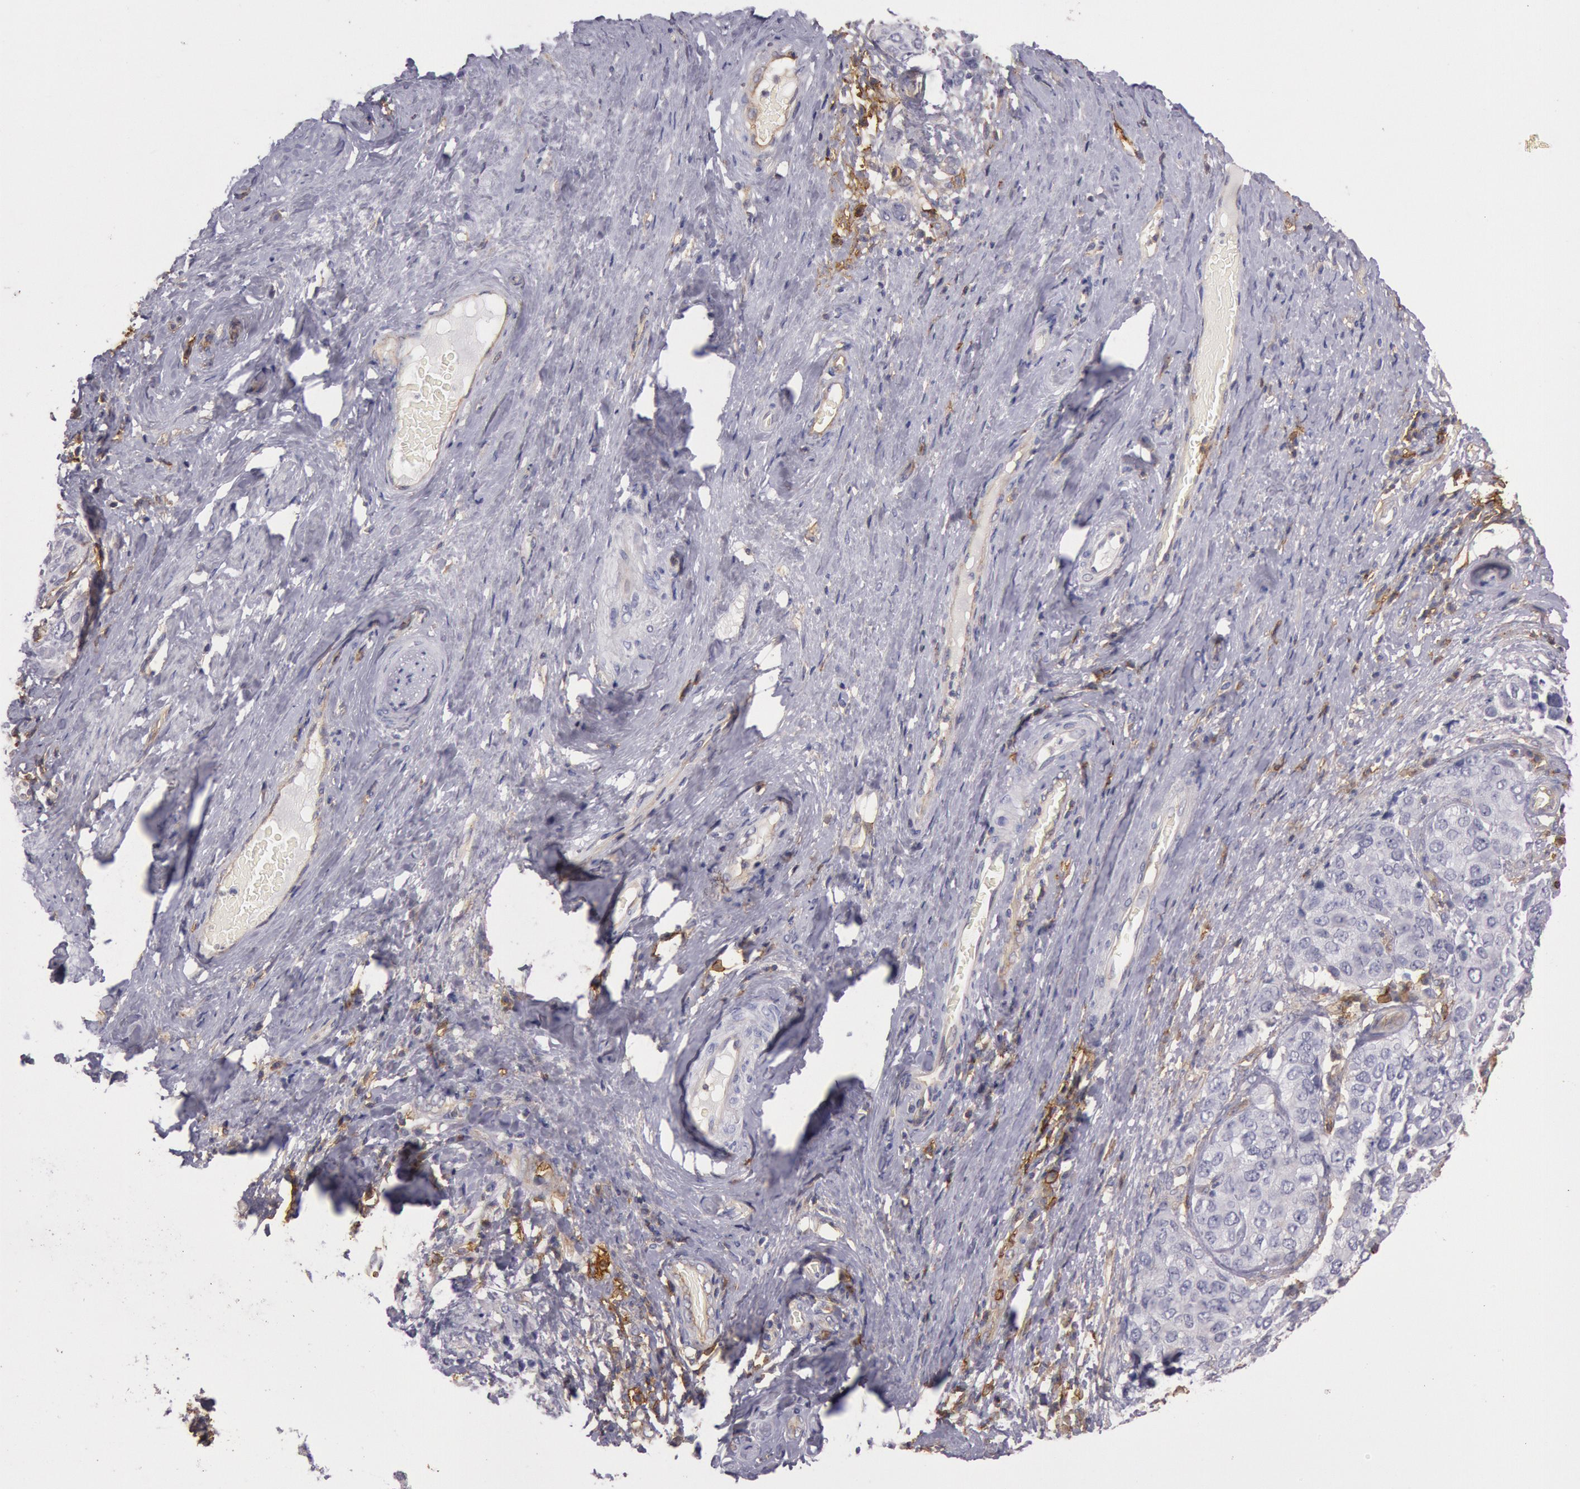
{"staining": {"intensity": "weak", "quantity": "<25%", "location": "cytoplasmic/membranous"}, "tissue": "cervical cancer", "cell_type": "Tumor cells", "image_type": "cancer", "snomed": [{"axis": "morphology", "description": "Squamous cell carcinoma, NOS"}, {"axis": "topography", "description": "Cervix"}], "caption": "IHC image of human squamous cell carcinoma (cervical) stained for a protein (brown), which exhibits no staining in tumor cells.", "gene": "TRIB2", "patient": {"sex": "female", "age": 54}}